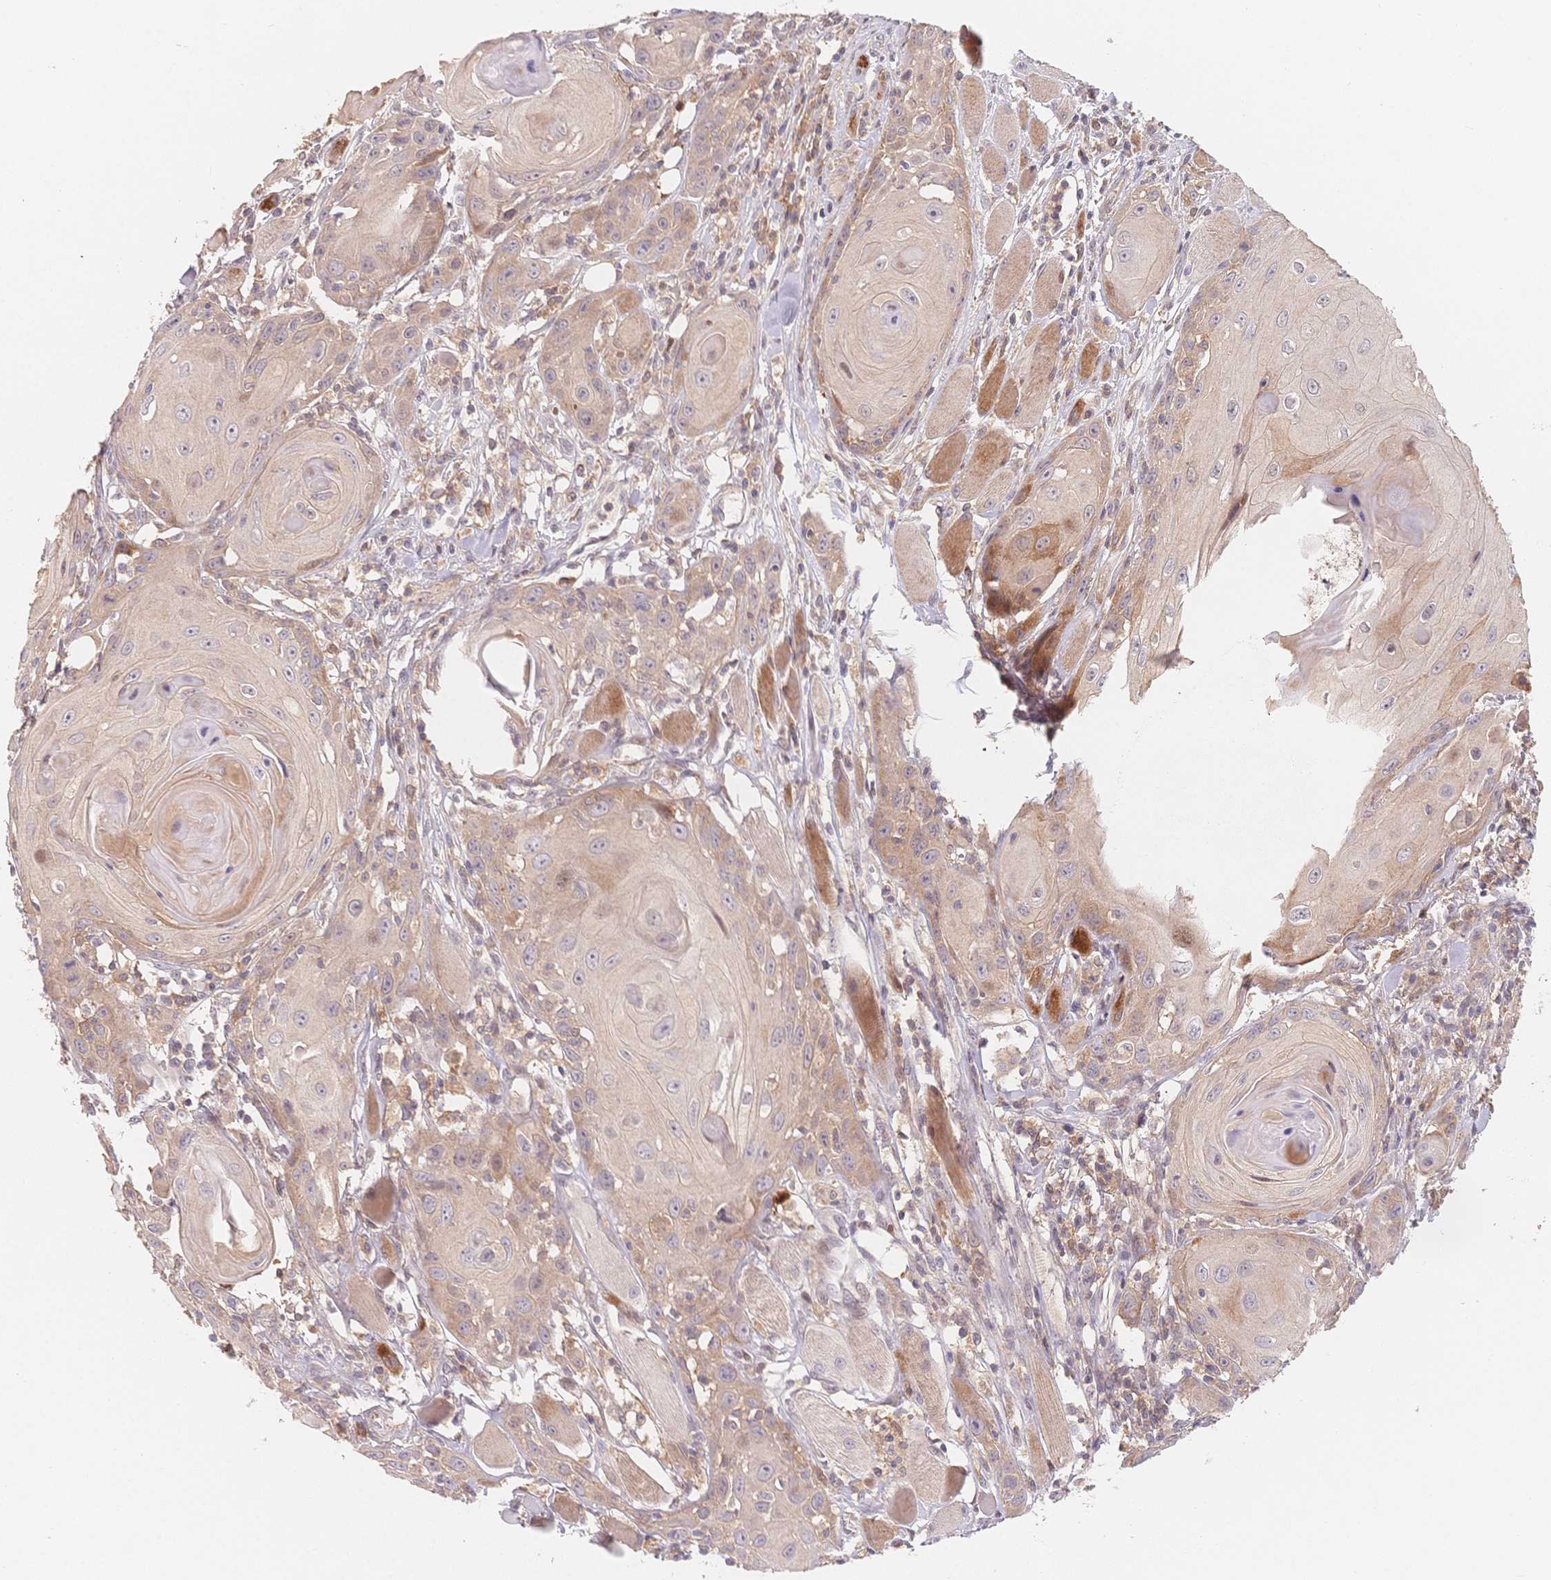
{"staining": {"intensity": "weak", "quantity": "<25%", "location": "cytoplasmic/membranous"}, "tissue": "head and neck cancer", "cell_type": "Tumor cells", "image_type": "cancer", "snomed": [{"axis": "morphology", "description": "Squamous cell carcinoma, NOS"}, {"axis": "topography", "description": "Head-Neck"}], "caption": "DAB immunohistochemical staining of human head and neck squamous cell carcinoma shows no significant positivity in tumor cells.", "gene": "C12orf75", "patient": {"sex": "female", "age": 80}}